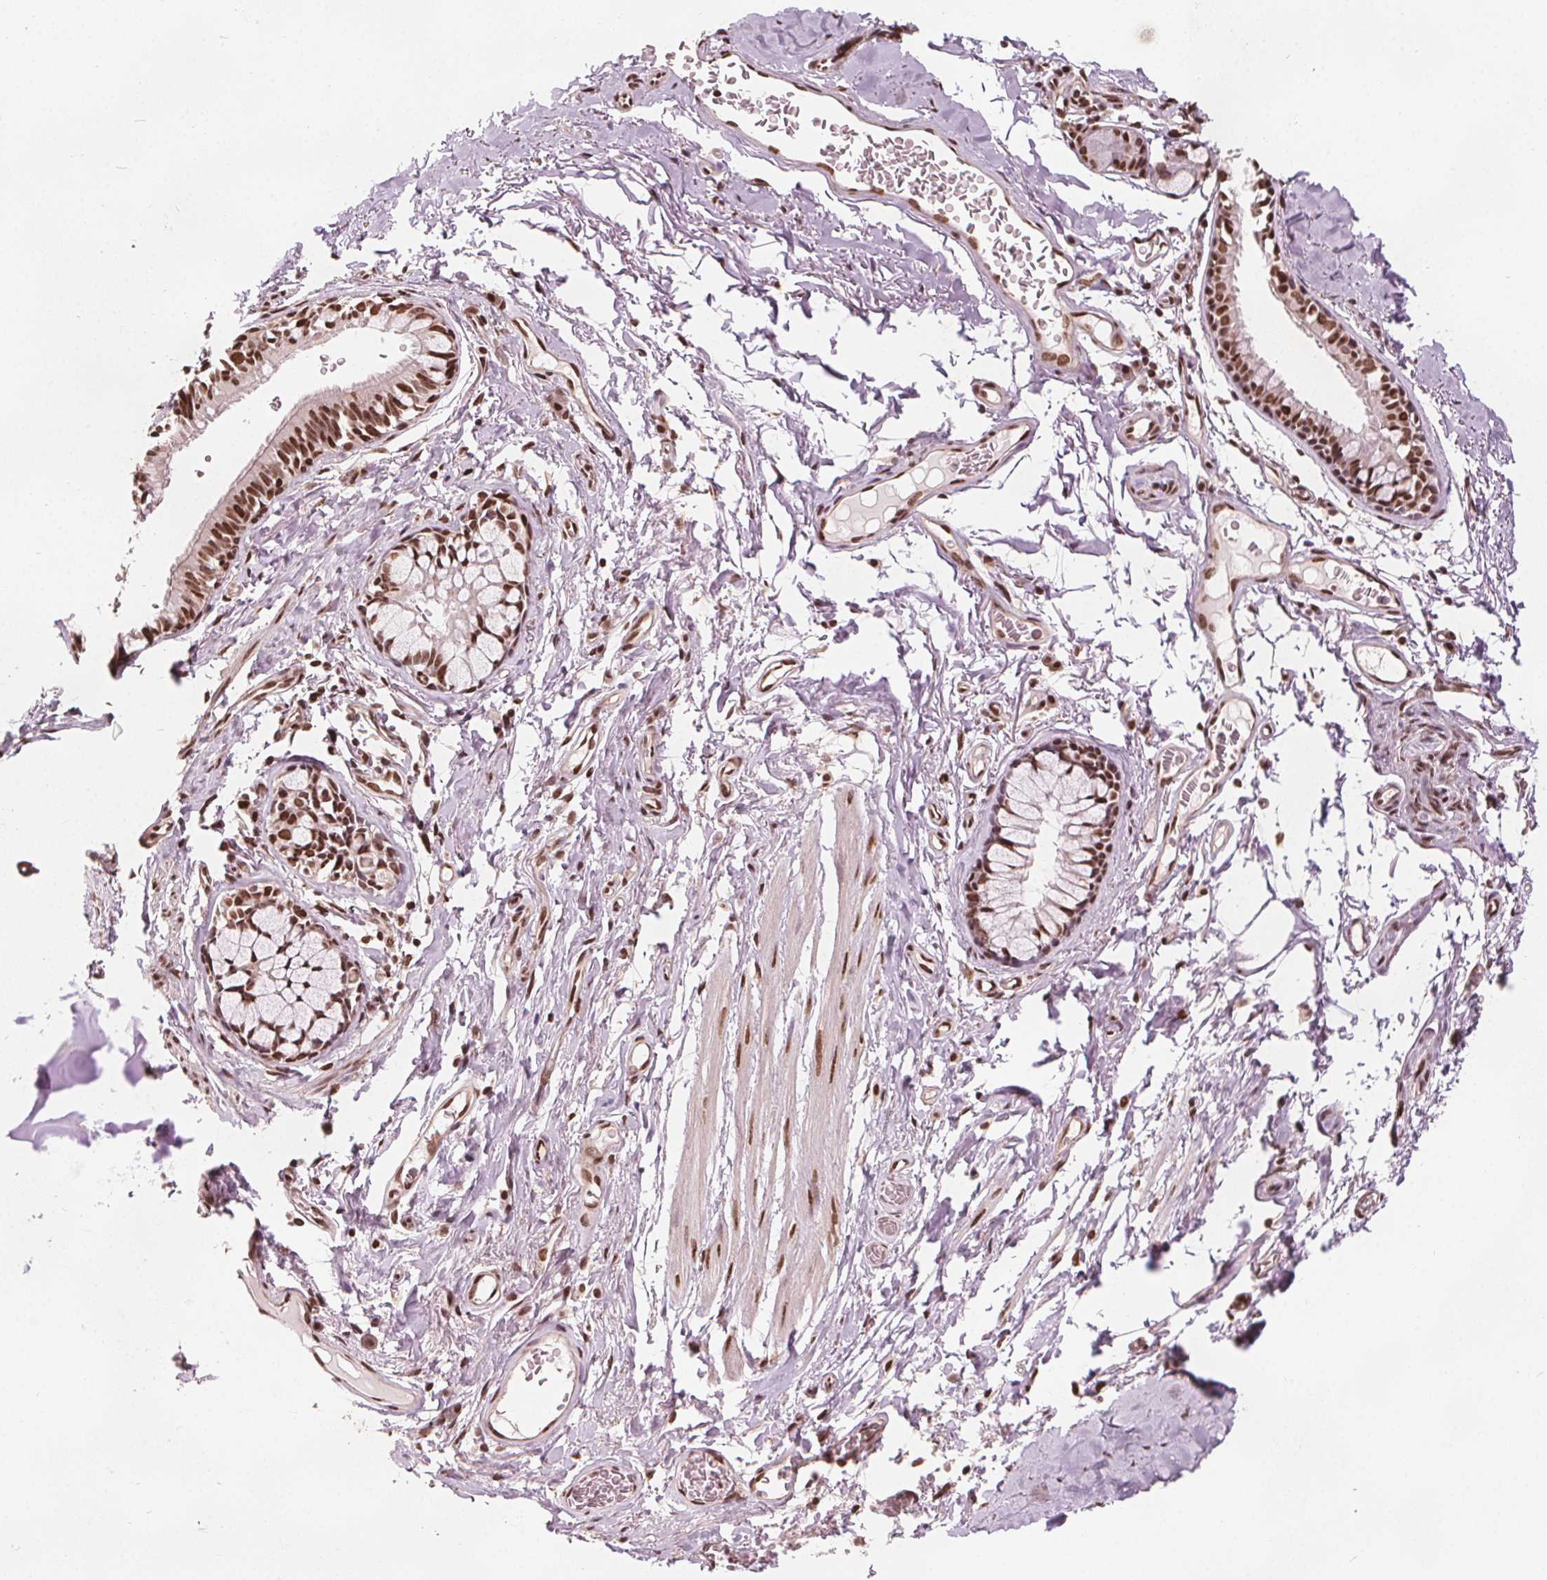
{"staining": {"intensity": "negative", "quantity": "none", "location": "none"}, "tissue": "soft tissue", "cell_type": "Chondrocytes", "image_type": "normal", "snomed": [{"axis": "morphology", "description": "Normal tissue, NOS"}, {"axis": "topography", "description": "Cartilage tissue"}, {"axis": "topography", "description": "Bronchus"}, {"axis": "topography", "description": "Peripheral nerve tissue"}], "caption": "The micrograph exhibits no staining of chondrocytes in benign soft tissue. The staining is performed using DAB brown chromogen with nuclei counter-stained in using hematoxylin.", "gene": "ISLR2", "patient": {"sex": "male", "age": 67}}